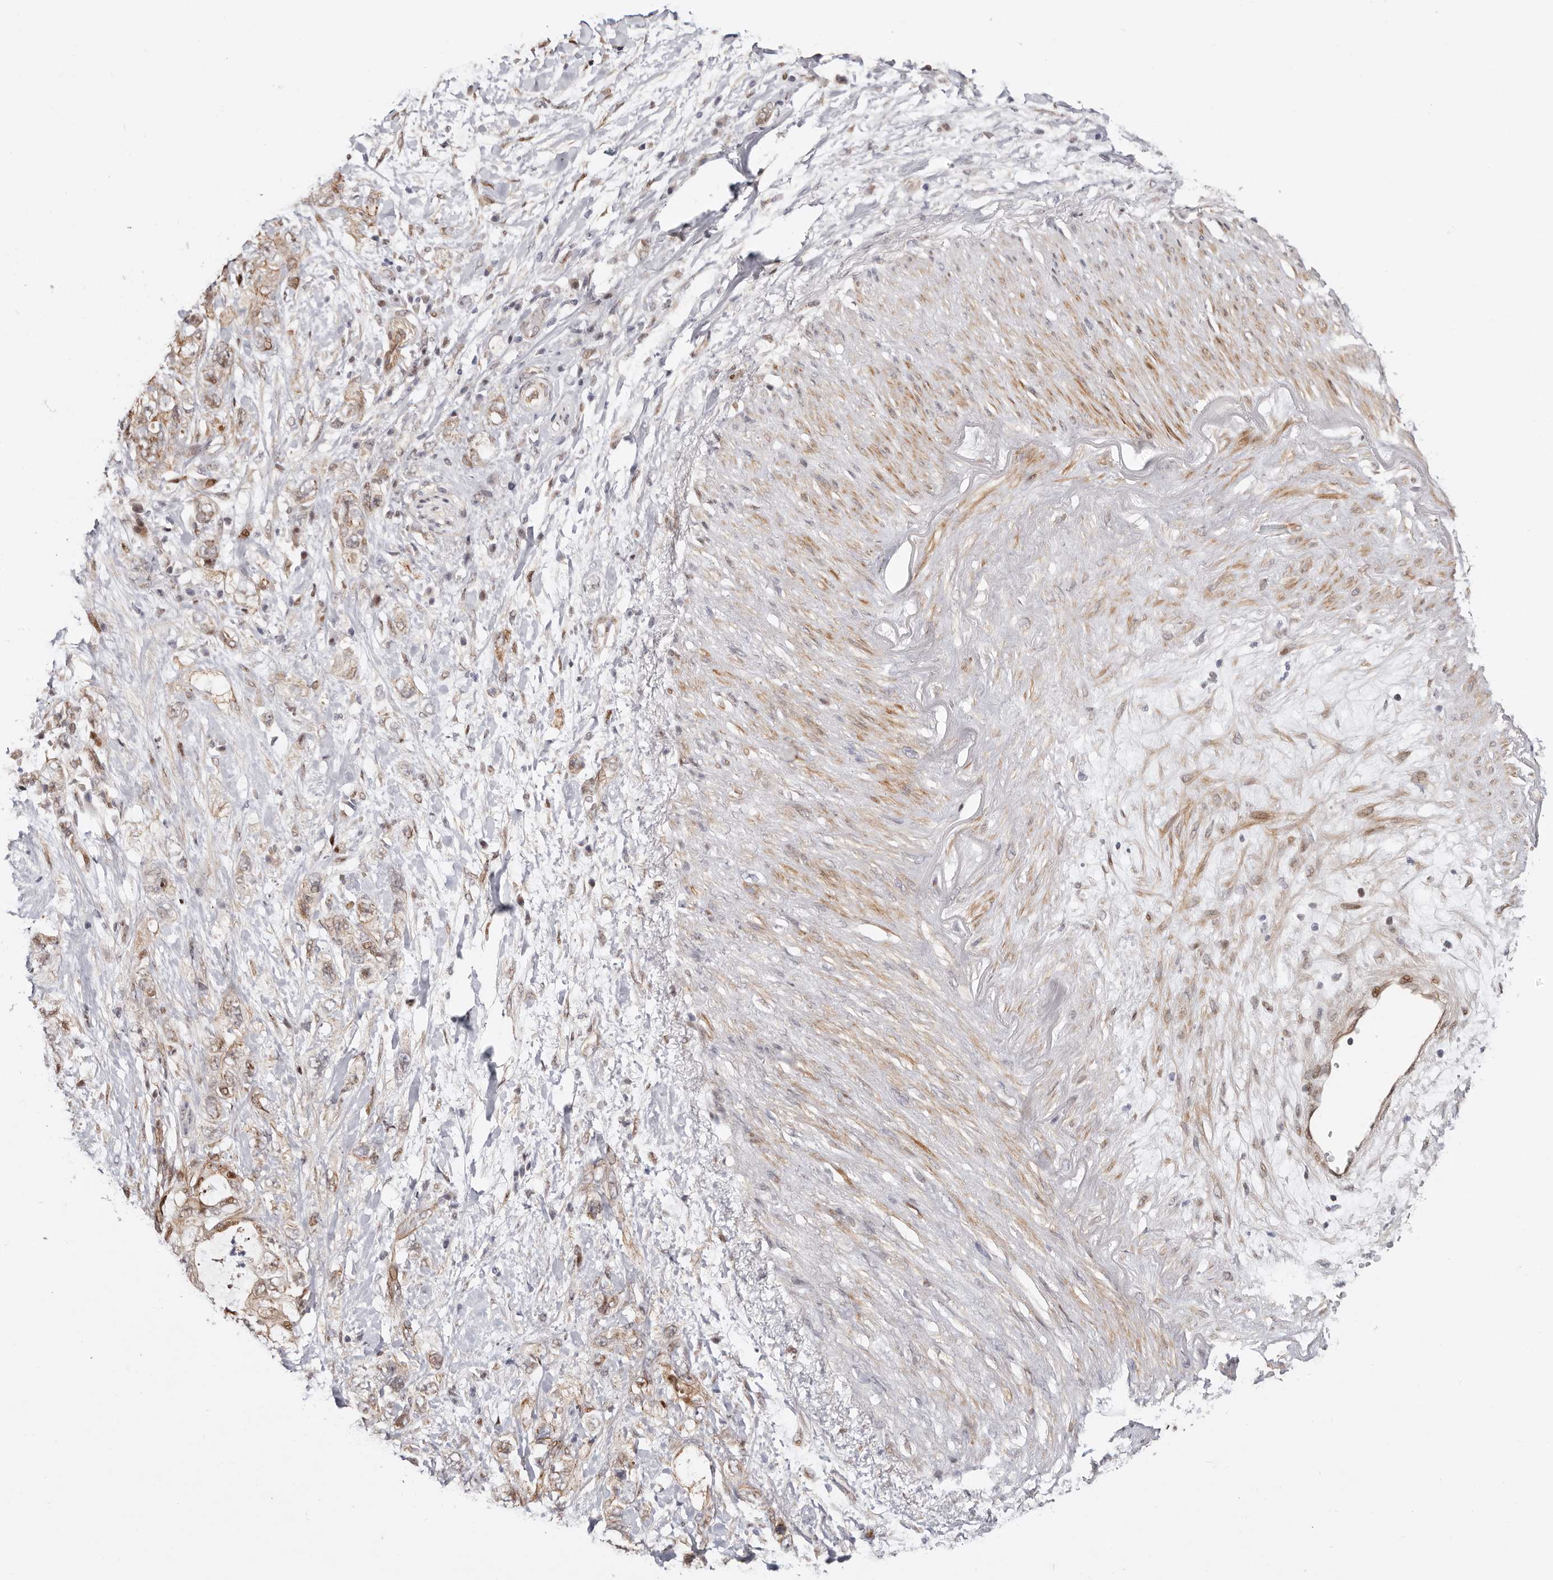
{"staining": {"intensity": "moderate", "quantity": "25%-75%", "location": "cytoplasmic/membranous"}, "tissue": "pancreatic cancer", "cell_type": "Tumor cells", "image_type": "cancer", "snomed": [{"axis": "morphology", "description": "Adenocarcinoma, NOS"}, {"axis": "topography", "description": "Pancreas"}], "caption": "Immunohistochemistry (IHC) image of human adenocarcinoma (pancreatic) stained for a protein (brown), which displays medium levels of moderate cytoplasmic/membranous staining in about 25%-75% of tumor cells.", "gene": "EPHX3", "patient": {"sex": "female", "age": 73}}